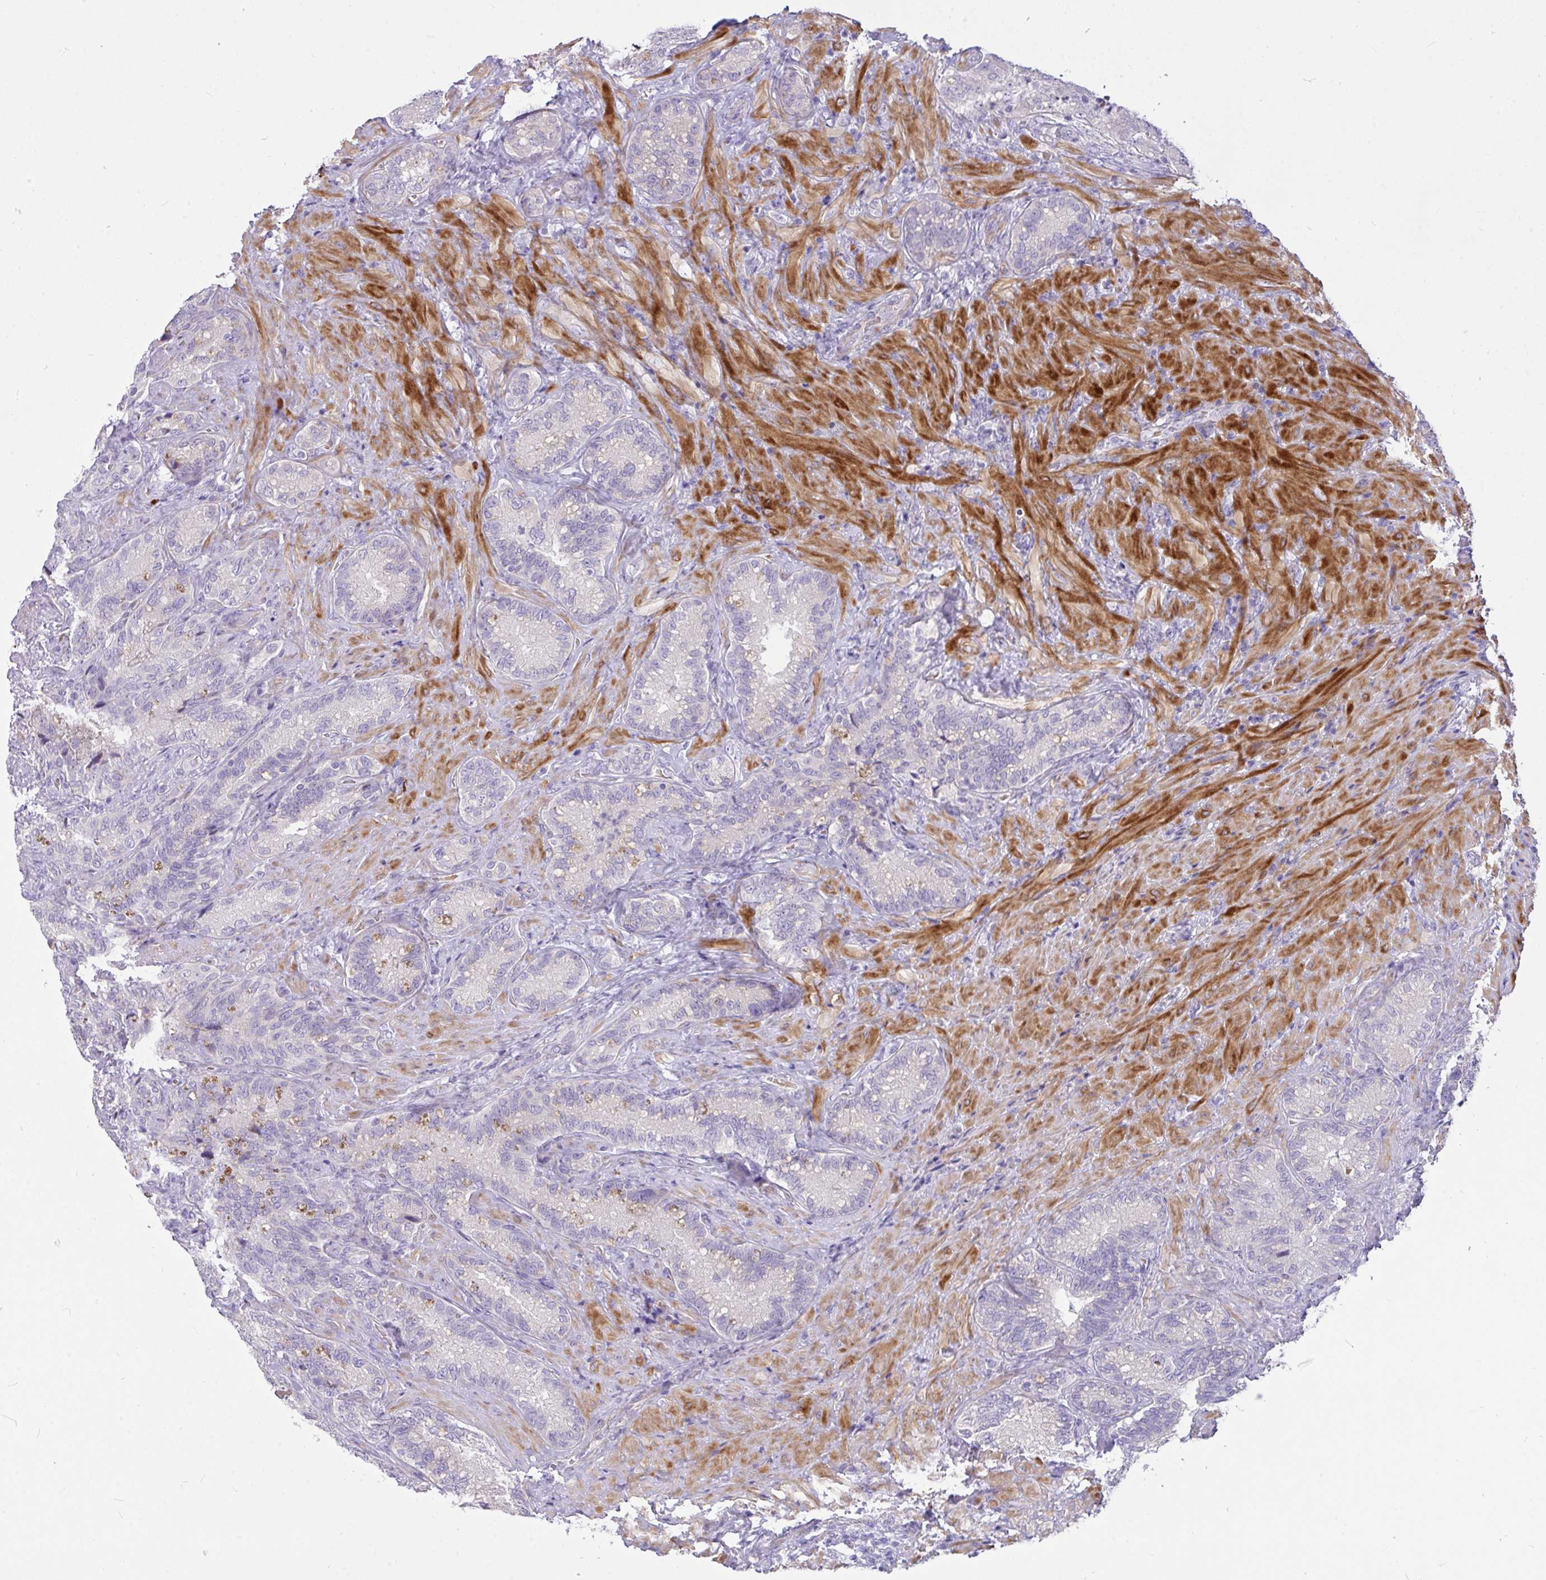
{"staining": {"intensity": "negative", "quantity": "none", "location": "none"}, "tissue": "seminal vesicle", "cell_type": "Glandular cells", "image_type": "normal", "snomed": [{"axis": "morphology", "description": "Normal tissue, NOS"}, {"axis": "topography", "description": "Seminal veicle"}], "caption": "Micrograph shows no protein positivity in glandular cells of benign seminal vesicle.", "gene": "MOCS1", "patient": {"sex": "male", "age": 68}}